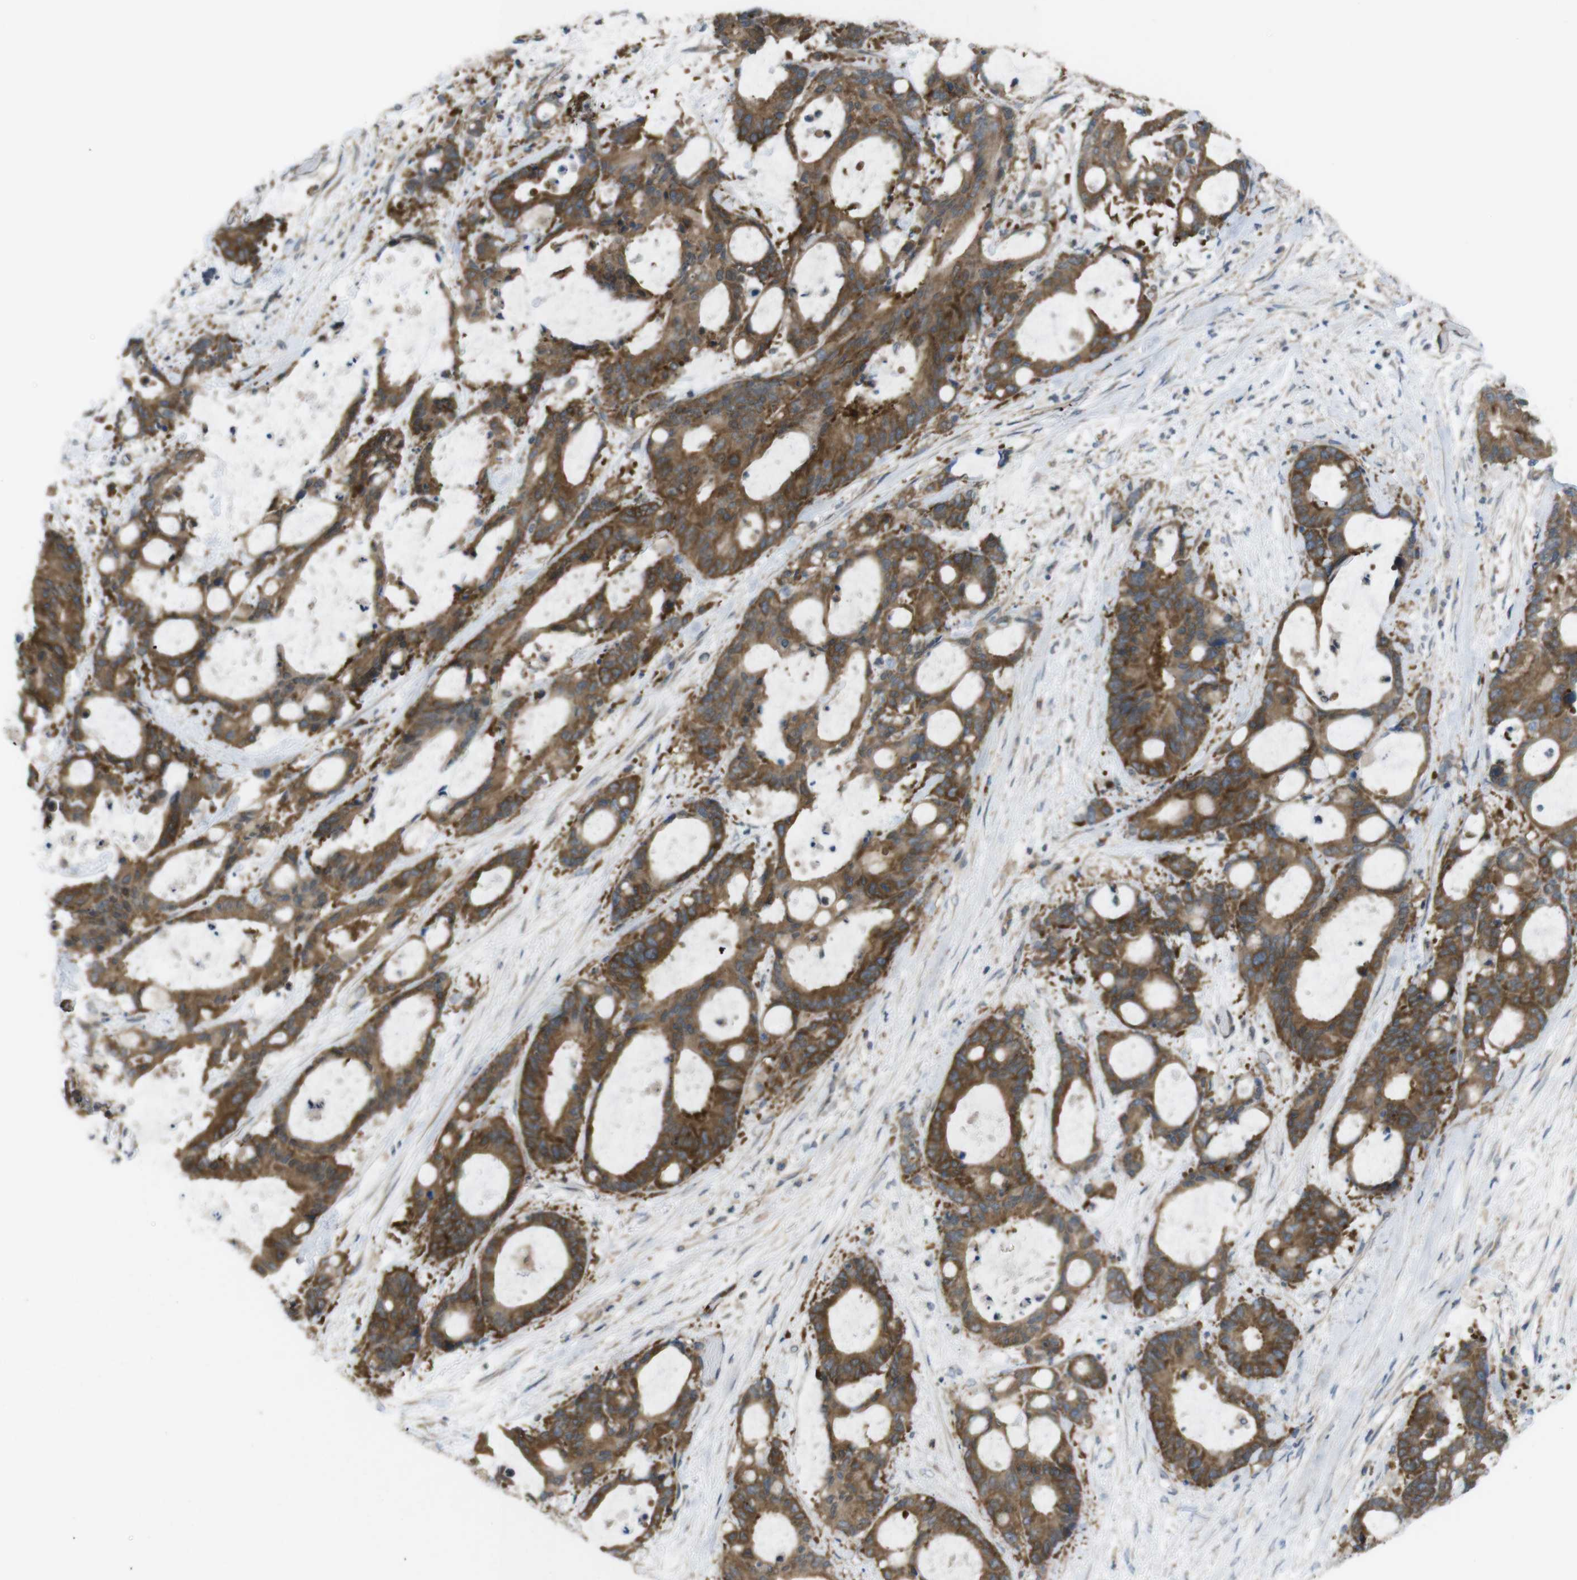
{"staining": {"intensity": "strong", "quantity": ">75%", "location": "cytoplasmic/membranous"}, "tissue": "liver cancer", "cell_type": "Tumor cells", "image_type": "cancer", "snomed": [{"axis": "morphology", "description": "Cholangiocarcinoma"}, {"axis": "topography", "description": "Liver"}], "caption": "Liver cancer stained with a protein marker displays strong staining in tumor cells.", "gene": "MTHFD1", "patient": {"sex": "female", "age": 73}}